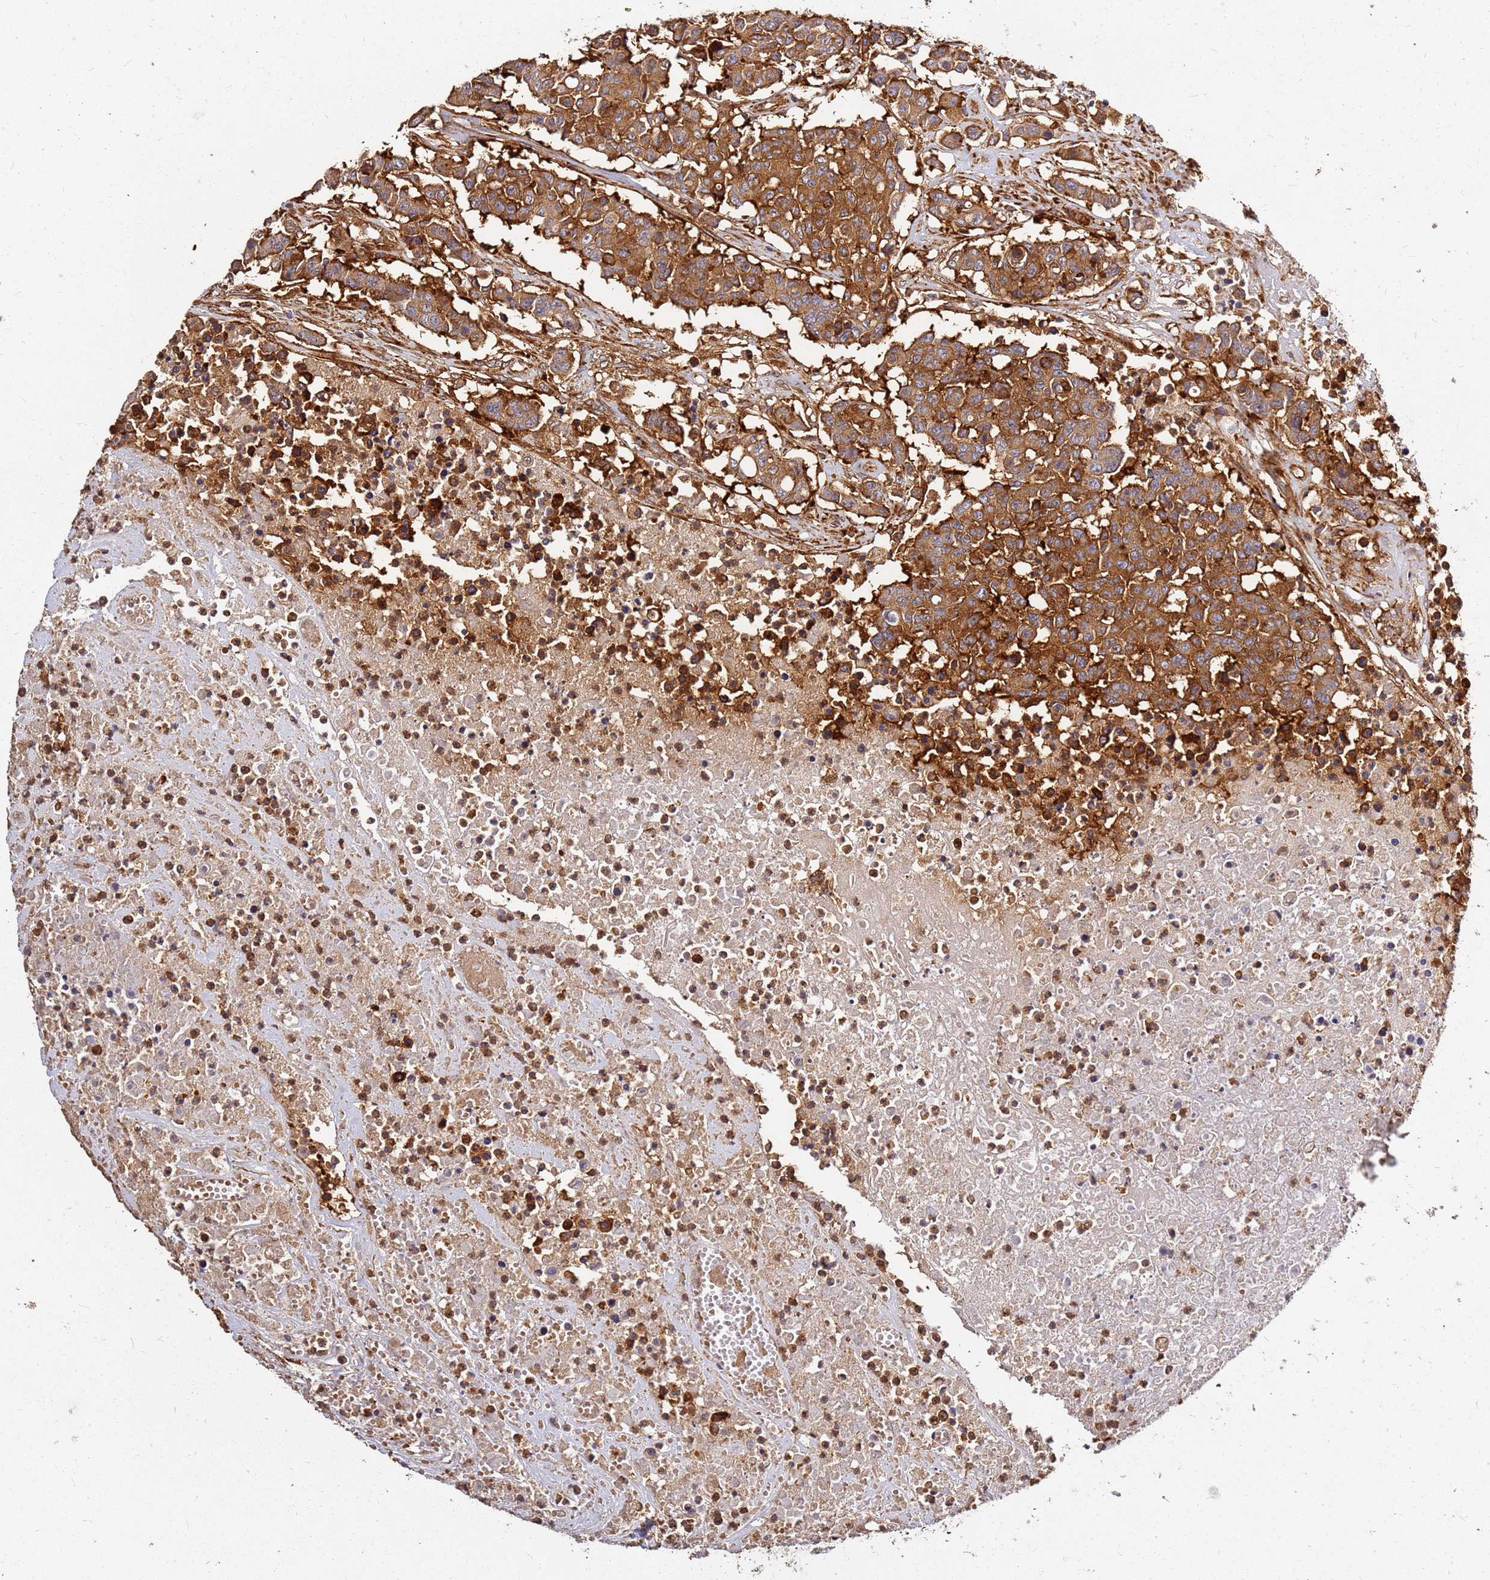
{"staining": {"intensity": "strong", "quantity": ">75%", "location": "cytoplasmic/membranous"}, "tissue": "colorectal cancer", "cell_type": "Tumor cells", "image_type": "cancer", "snomed": [{"axis": "morphology", "description": "Adenocarcinoma, NOS"}, {"axis": "topography", "description": "Colon"}], "caption": "Colorectal adenocarcinoma stained with IHC displays strong cytoplasmic/membranous positivity in approximately >75% of tumor cells. (brown staining indicates protein expression, while blue staining denotes nuclei).", "gene": "DVL3", "patient": {"sex": "male", "age": 51}}